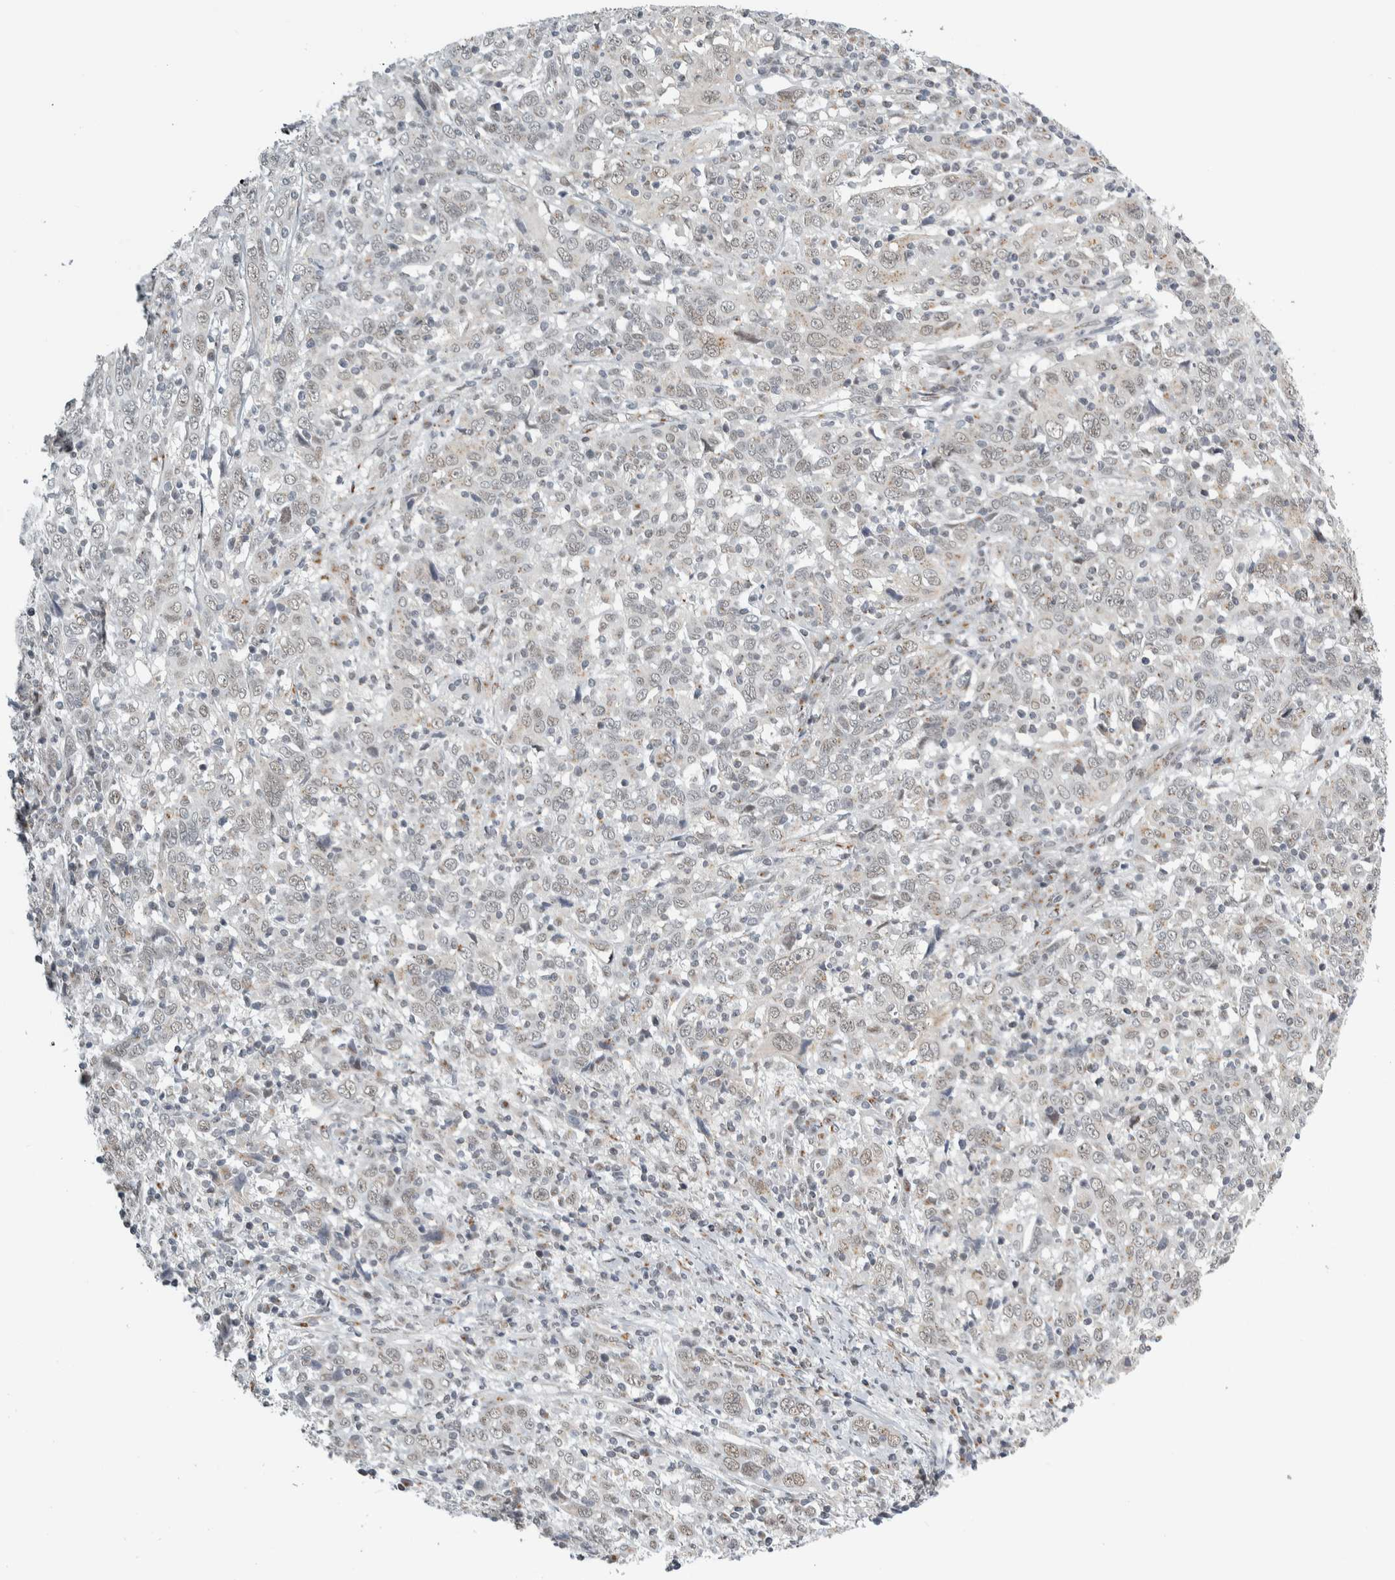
{"staining": {"intensity": "negative", "quantity": "none", "location": "none"}, "tissue": "cervical cancer", "cell_type": "Tumor cells", "image_type": "cancer", "snomed": [{"axis": "morphology", "description": "Squamous cell carcinoma, NOS"}, {"axis": "topography", "description": "Cervix"}], "caption": "High magnification brightfield microscopy of cervical squamous cell carcinoma stained with DAB (3,3'-diaminobenzidine) (brown) and counterstained with hematoxylin (blue): tumor cells show no significant expression.", "gene": "ZMYND8", "patient": {"sex": "female", "age": 46}}